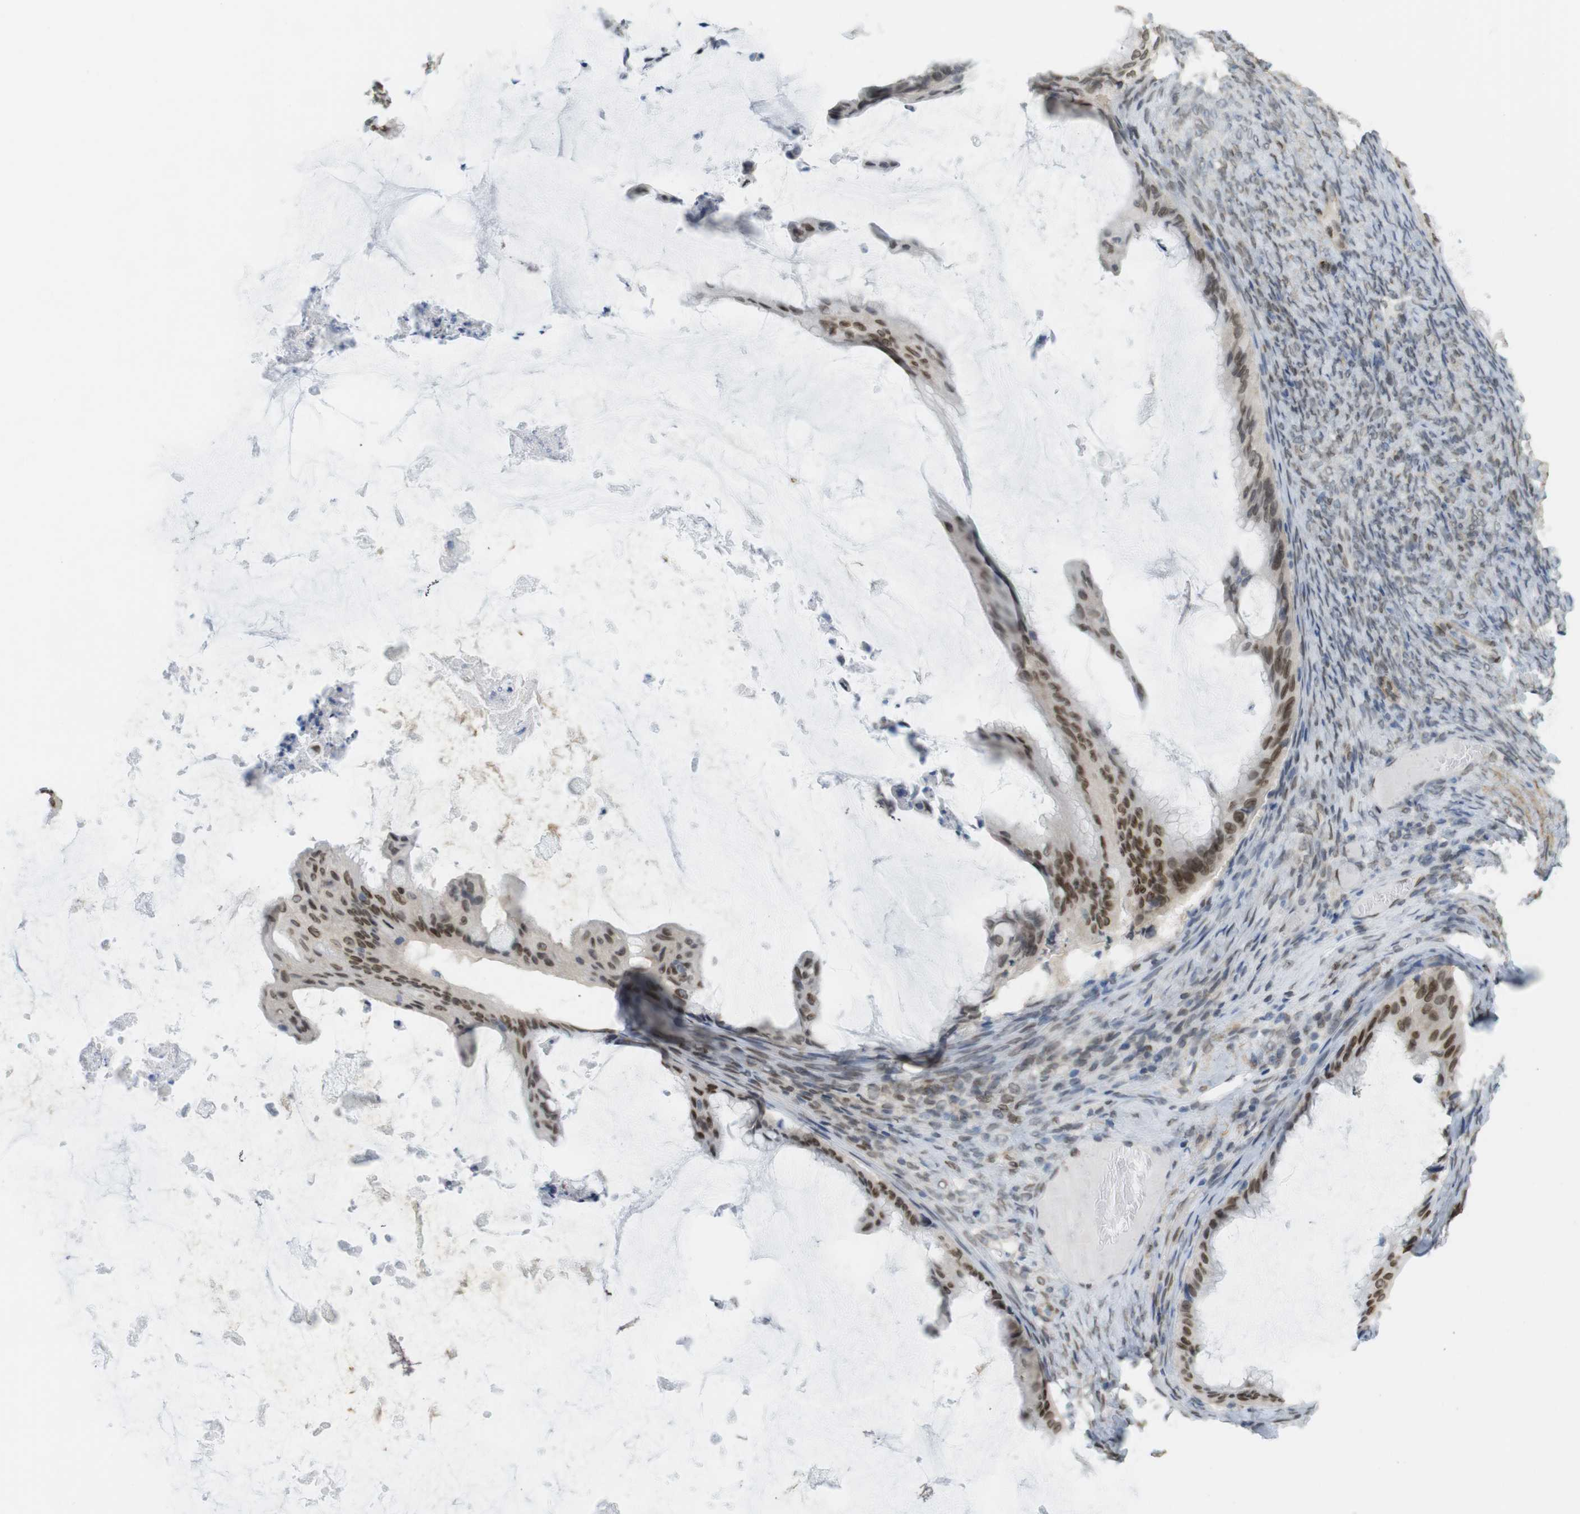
{"staining": {"intensity": "moderate", "quantity": ">75%", "location": "nuclear"}, "tissue": "ovarian cancer", "cell_type": "Tumor cells", "image_type": "cancer", "snomed": [{"axis": "morphology", "description": "Cystadenocarcinoma, mucinous, NOS"}, {"axis": "topography", "description": "Ovary"}], "caption": "This is an image of immunohistochemistry staining of ovarian mucinous cystadenocarcinoma, which shows moderate staining in the nuclear of tumor cells.", "gene": "ARL6IP6", "patient": {"sex": "female", "age": 61}}